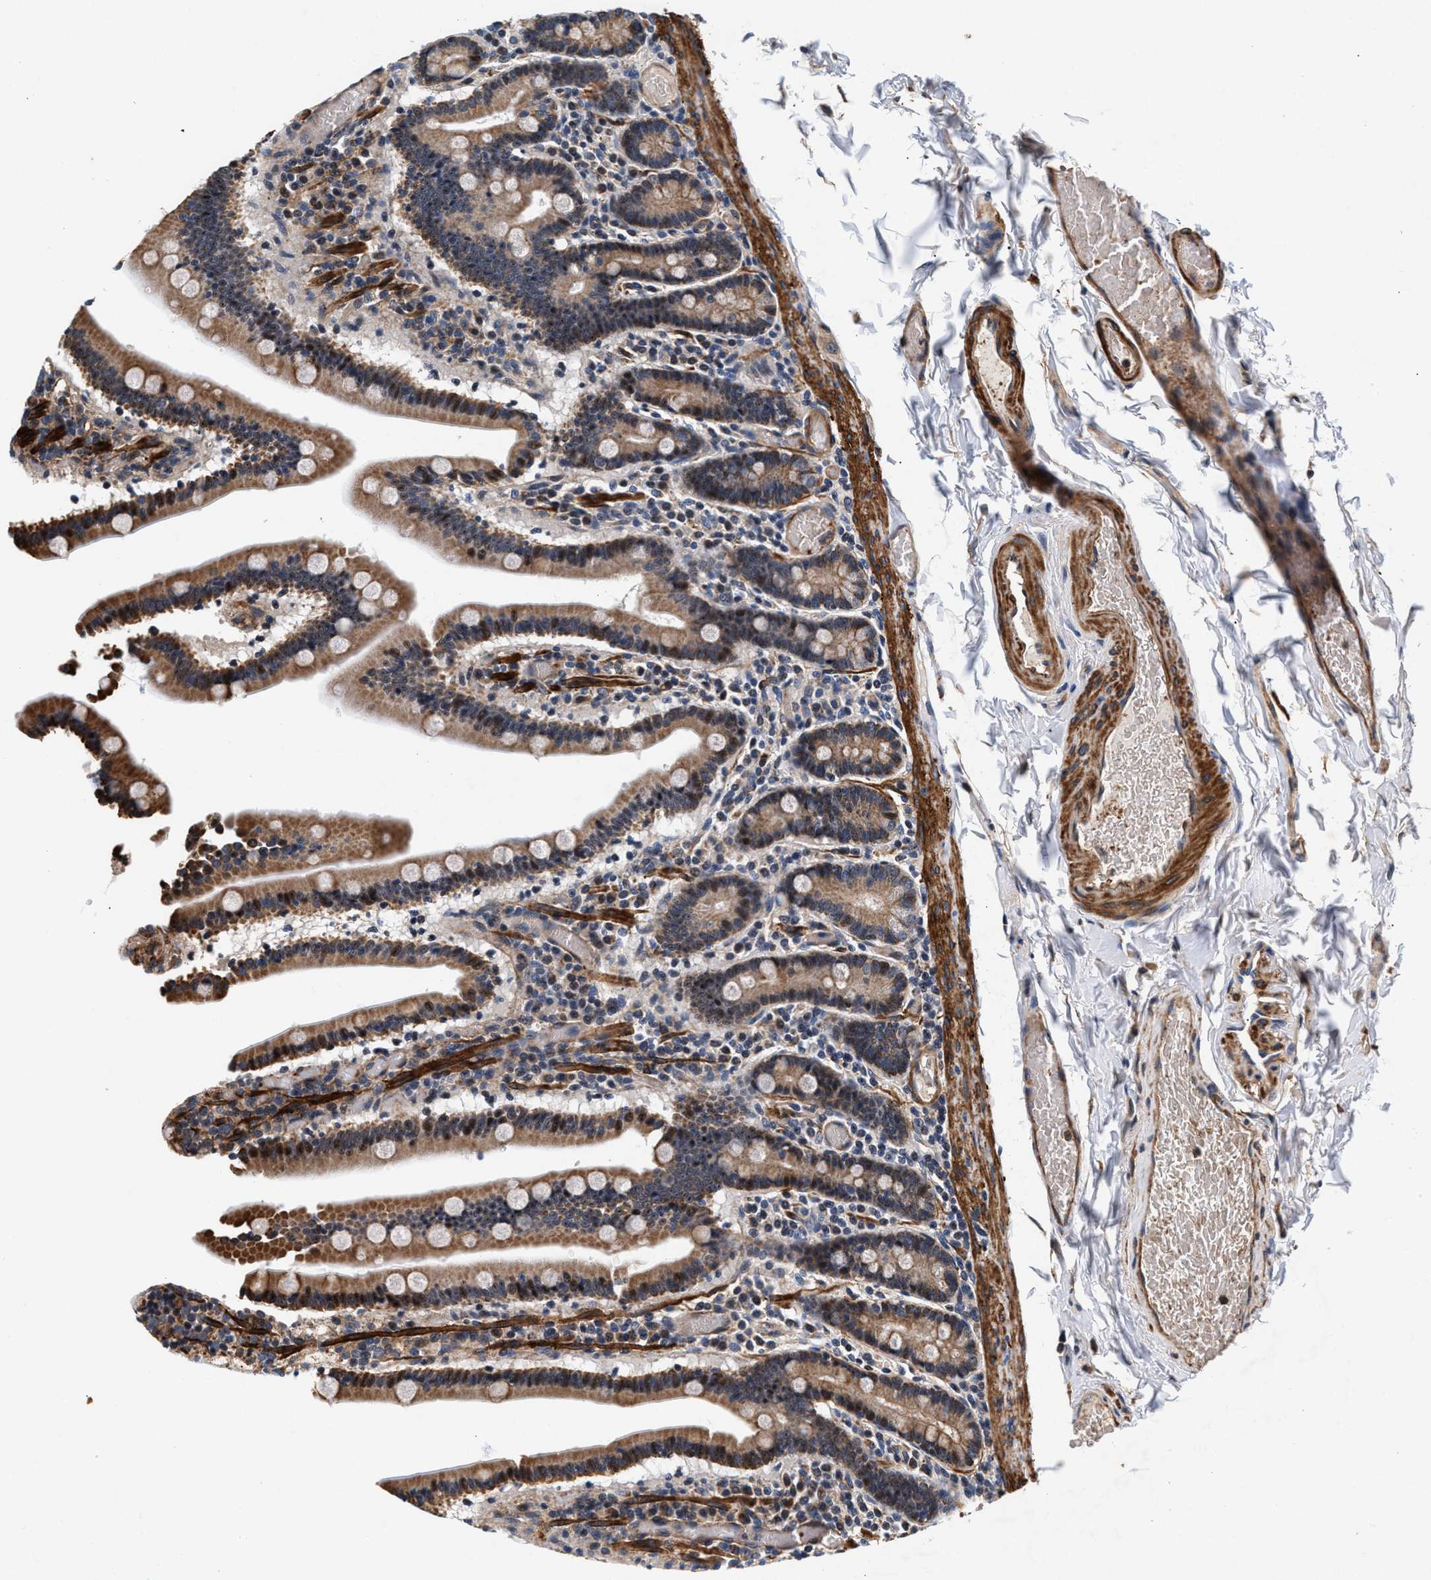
{"staining": {"intensity": "moderate", "quantity": ">75%", "location": "cytoplasmic/membranous"}, "tissue": "duodenum", "cell_type": "Glandular cells", "image_type": "normal", "snomed": [{"axis": "morphology", "description": "Normal tissue, NOS"}, {"axis": "topography", "description": "Duodenum"}], "caption": "Moderate cytoplasmic/membranous protein staining is appreciated in about >75% of glandular cells in duodenum. The protein is shown in brown color, while the nuclei are stained blue.", "gene": "SGK1", "patient": {"sex": "female", "age": 53}}